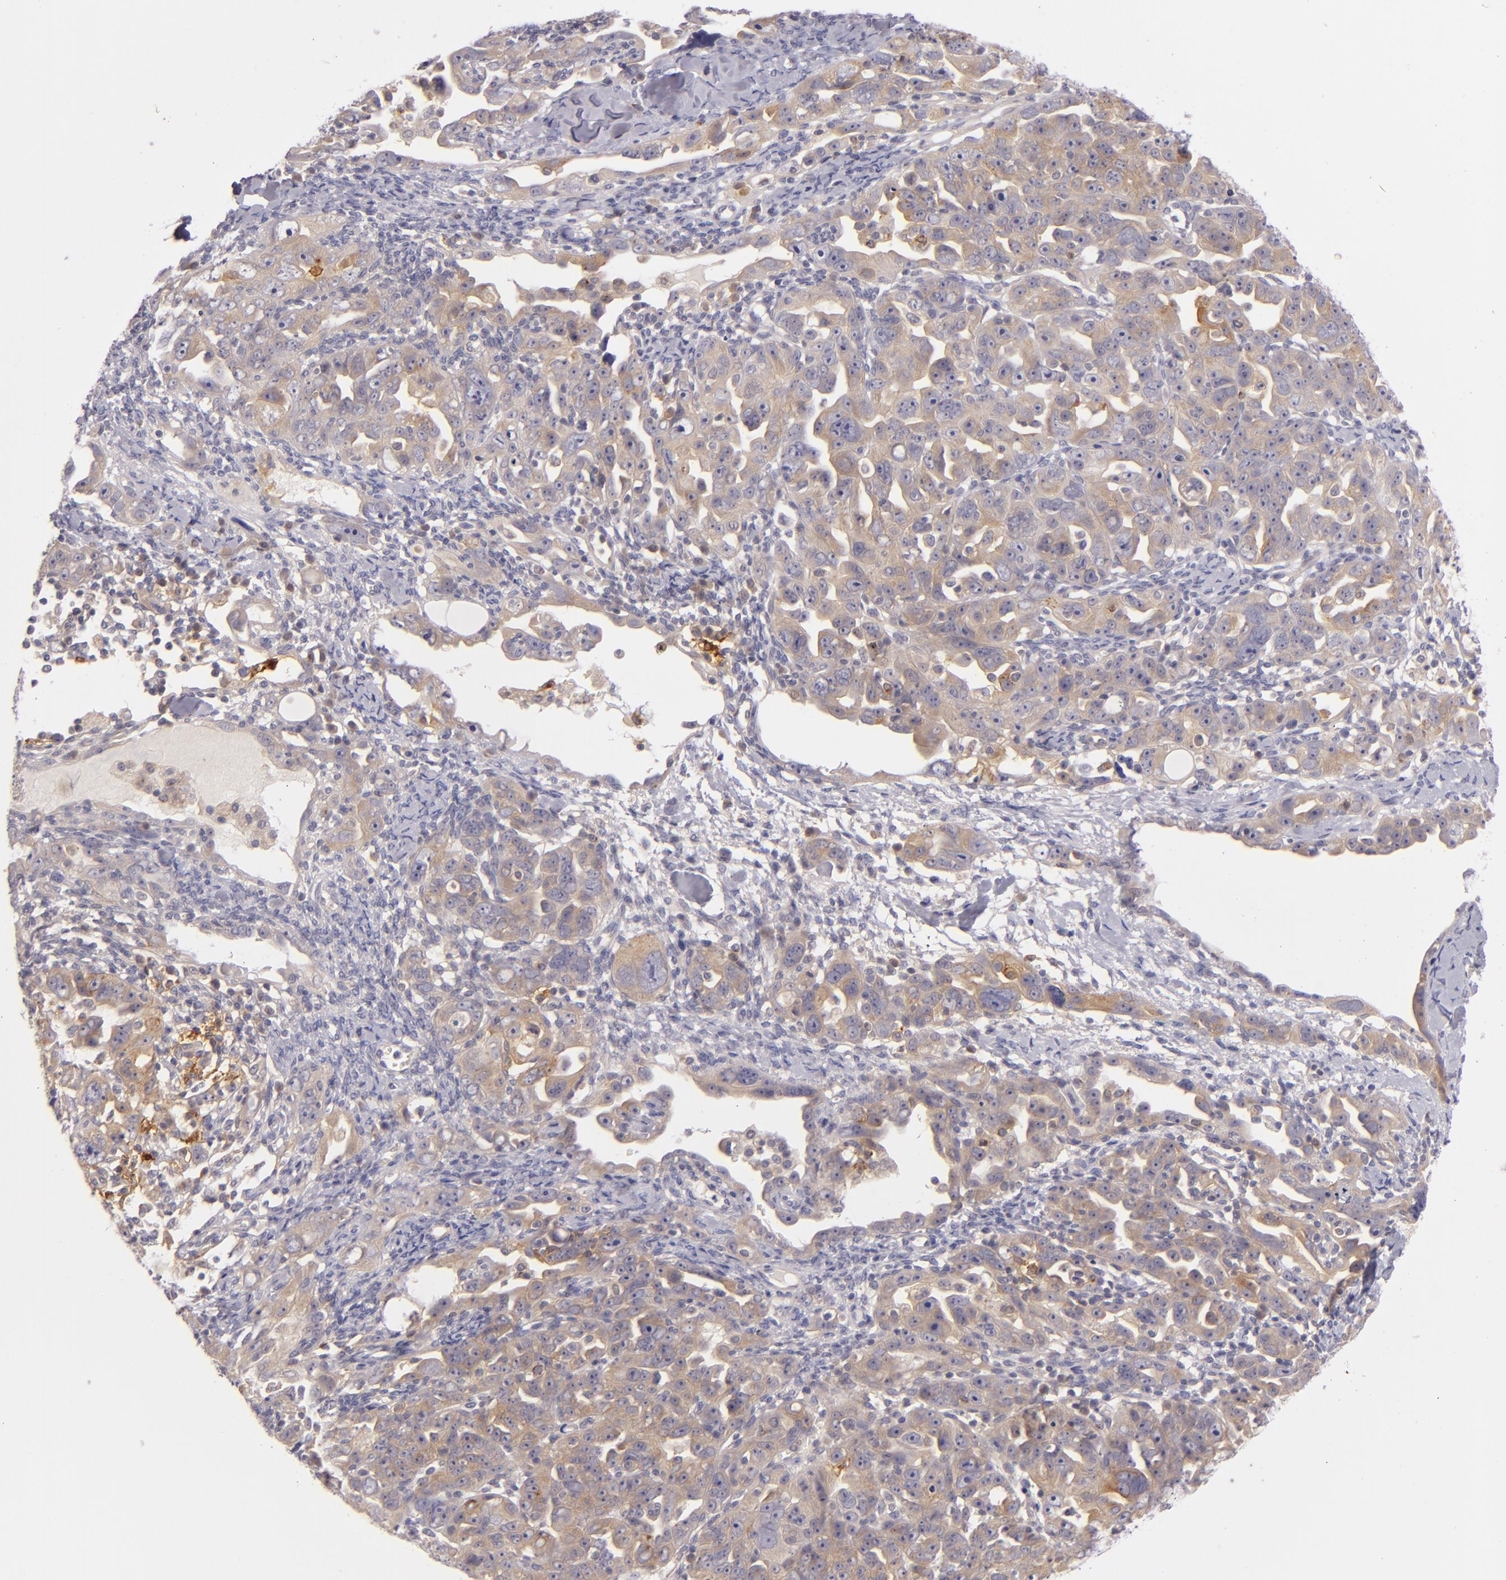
{"staining": {"intensity": "weak", "quantity": ">75%", "location": "cytoplasmic/membranous"}, "tissue": "ovarian cancer", "cell_type": "Tumor cells", "image_type": "cancer", "snomed": [{"axis": "morphology", "description": "Cystadenocarcinoma, serous, NOS"}, {"axis": "topography", "description": "Ovary"}], "caption": "Immunohistochemistry (IHC) image of human ovarian serous cystadenocarcinoma stained for a protein (brown), which shows low levels of weak cytoplasmic/membranous staining in approximately >75% of tumor cells.", "gene": "CD83", "patient": {"sex": "female", "age": 66}}